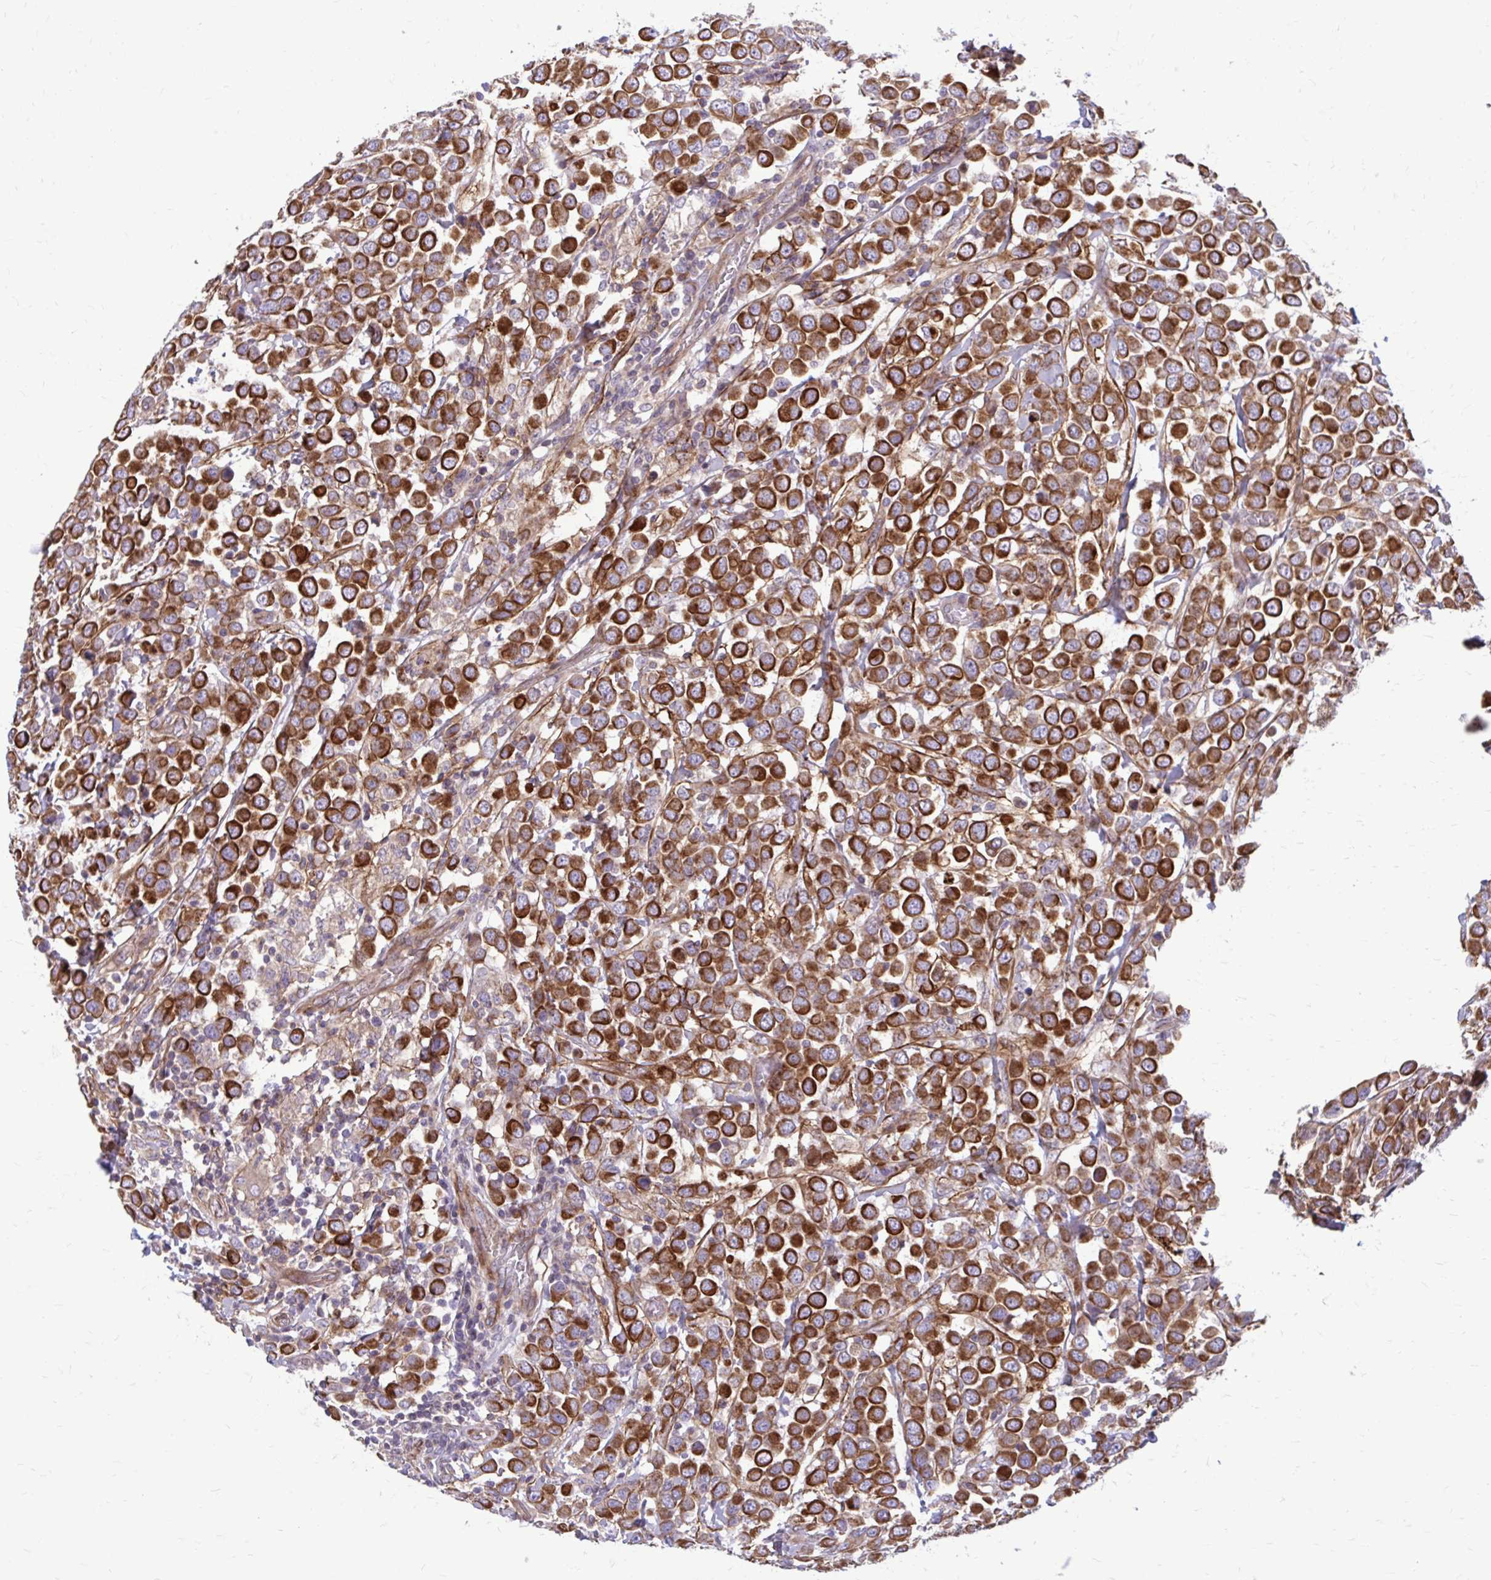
{"staining": {"intensity": "strong", "quantity": ">75%", "location": "cytoplasmic/membranous"}, "tissue": "breast cancer", "cell_type": "Tumor cells", "image_type": "cancer", "snomed": [{"axis": "morphology", "description": "Duct carcinoma"}, {"axis": "topography", "description": "Breast"}], "caption": "DAB (3,3'-diaminobenzidine) immunohistochemical staining of human breast infiltrating ductal carcinoma exhibits strong cytoplasmic/membranous protein positivity in about >75% of tumor cells.", "gene": "FAP", "patient": {"sex": "female", "age": 61}}